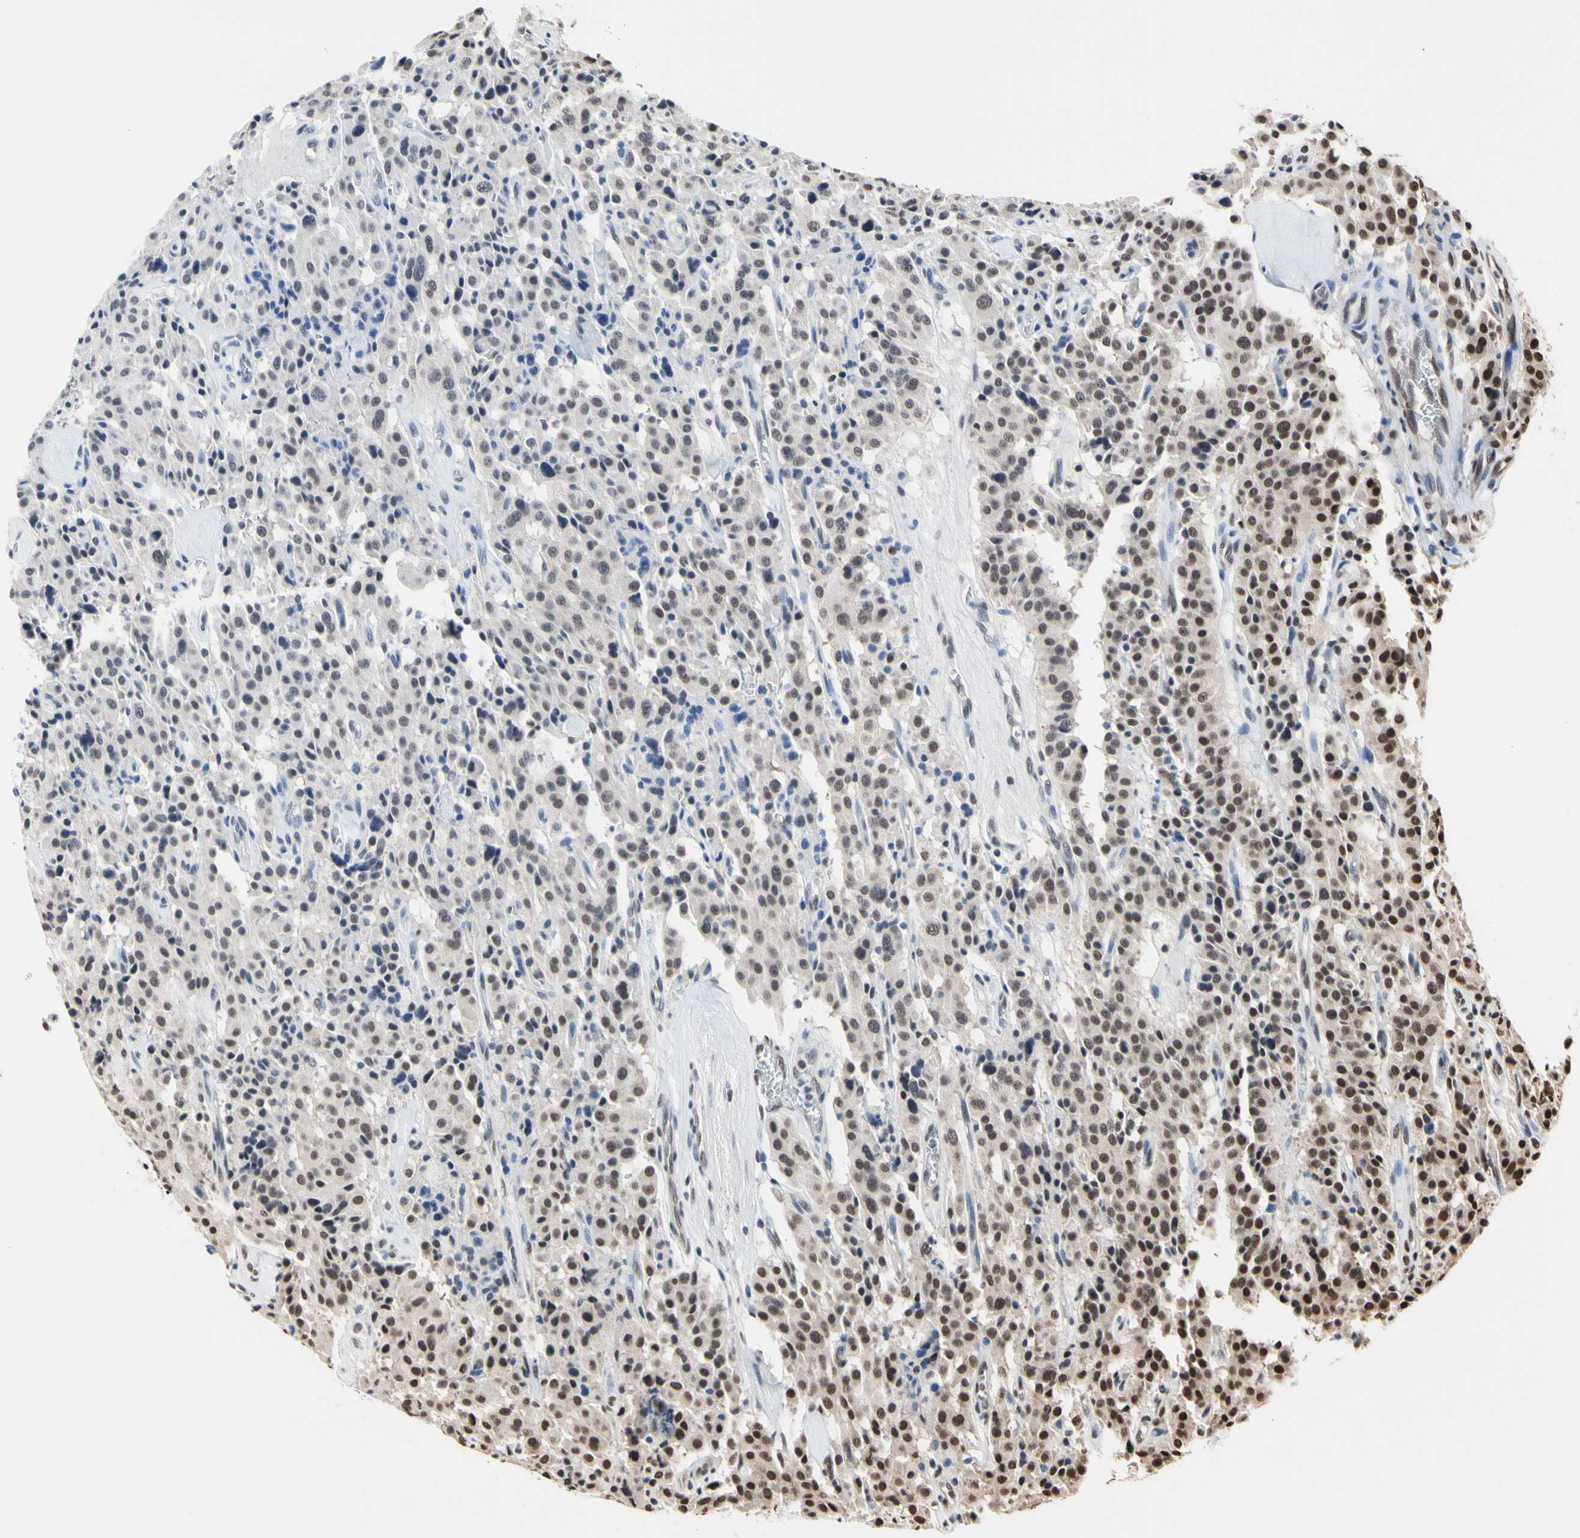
{"staining": {"intensity": "strong", "quantity": "<25%", "location": "nuclear"}, "tissue": "carcinoid", "cell_type": "Tumor cells", "image_type": "cancer", "snomed": [{"axis": "morphology", "description": "Carcinoid, malignant, NOS"}, {"axis": "topography", "description": "Colon"}], "caption": "Human carcinoid stained with a protein marker displays strong staining in tumor cells.", "gene": "HNRNPK", "patient": {"sex": "female", "age": 61}}